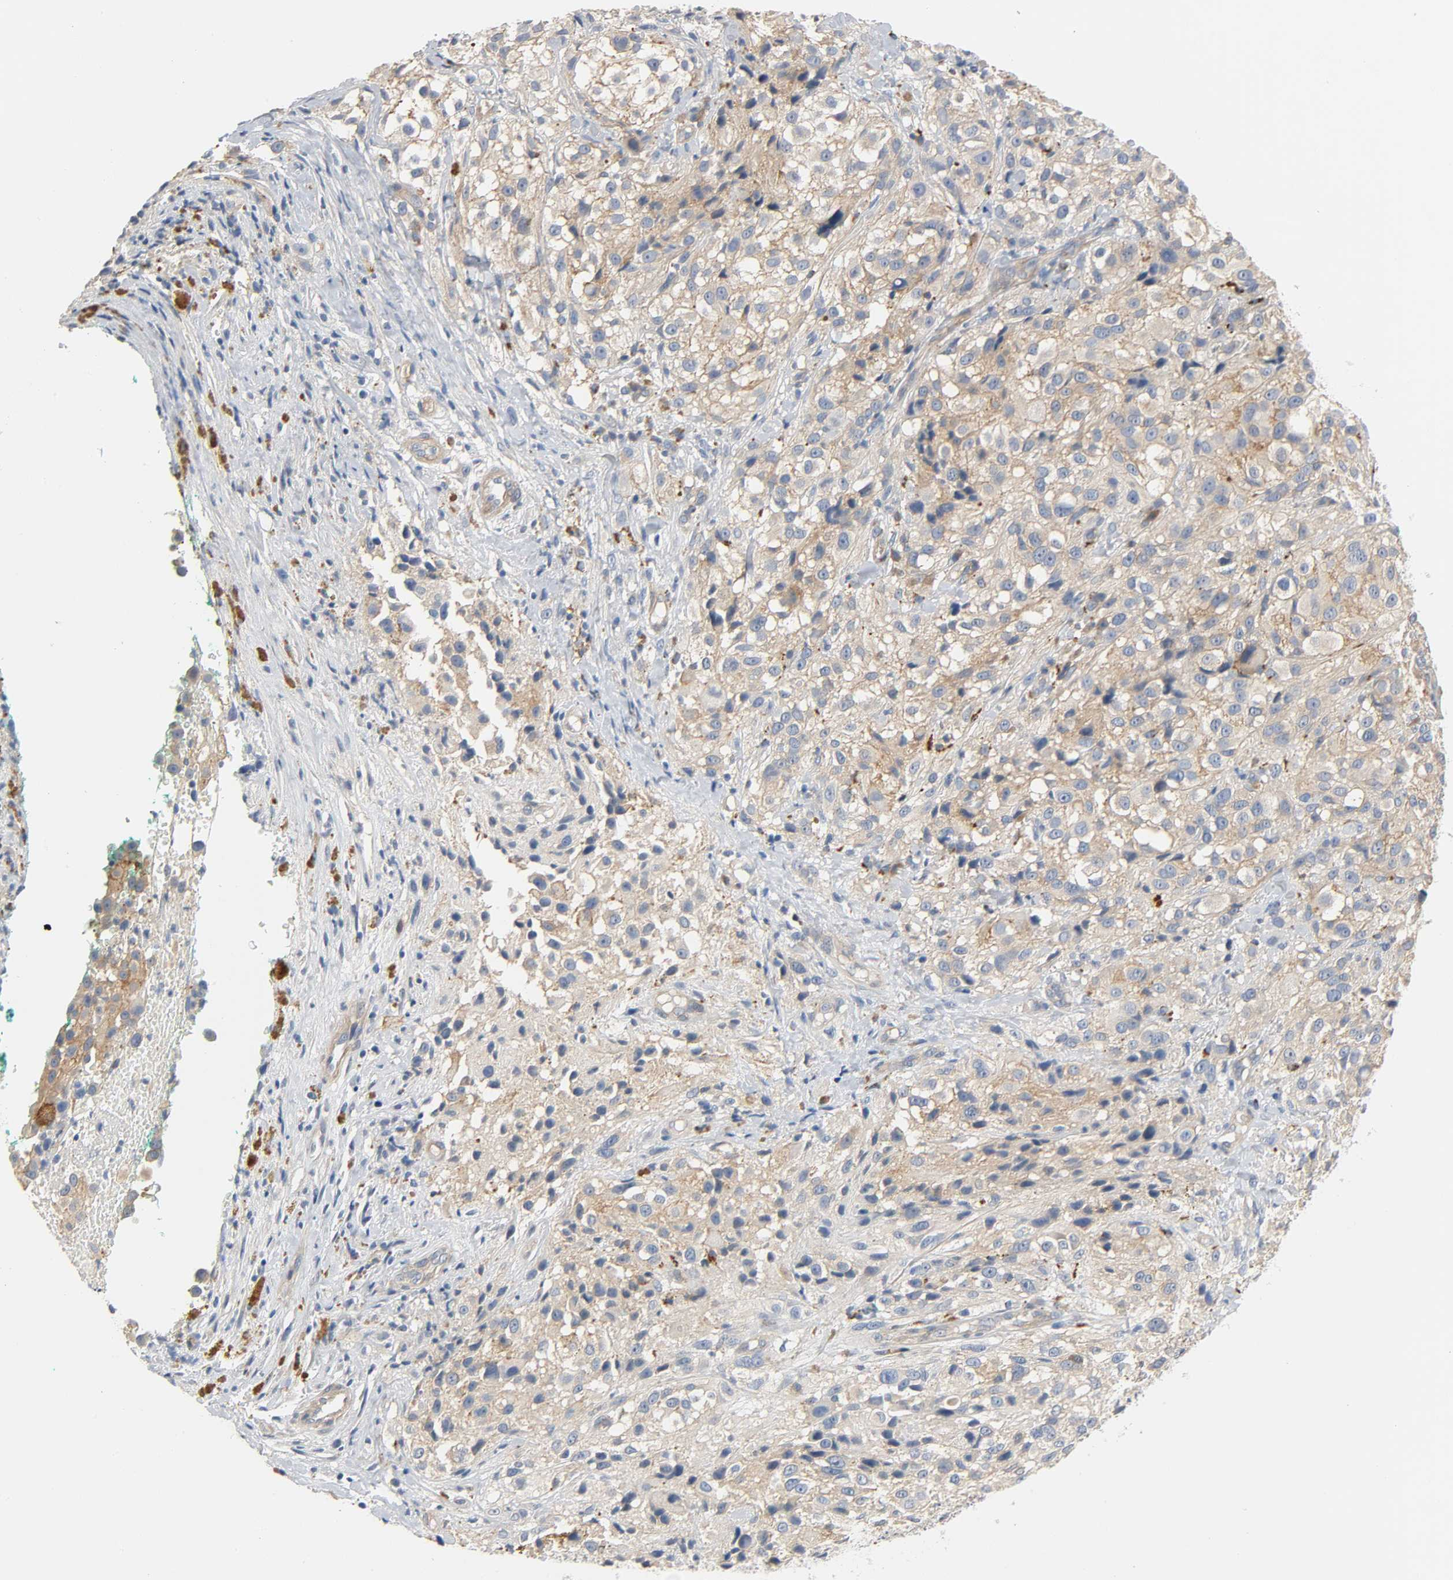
{"staining": {"intensity": "moderate", "quantity": ">75%", "location": "cytoplasmic/membranous"}, "tissue": "melanoma", "cell_type": "Tumor cells", "image_type": "cancer", "snomed": [{"axis": "morphology", "description": "Necrosis, NOS"}, {"axis": "morphology", "description": "Malignant melanoma, NOS"}, {"axis": "topography", "description": "Skin"}], "caption": "Melanoma stained with immunohistochemistry shows moderate cytoplasmic/membranous expression in approximately >75% of tumor cells. (DAB IHC, brown staining for protein, blue staining for nuclei).", "gene": "ARPC1A", "patient": {"sex": "female", "age": 87}}